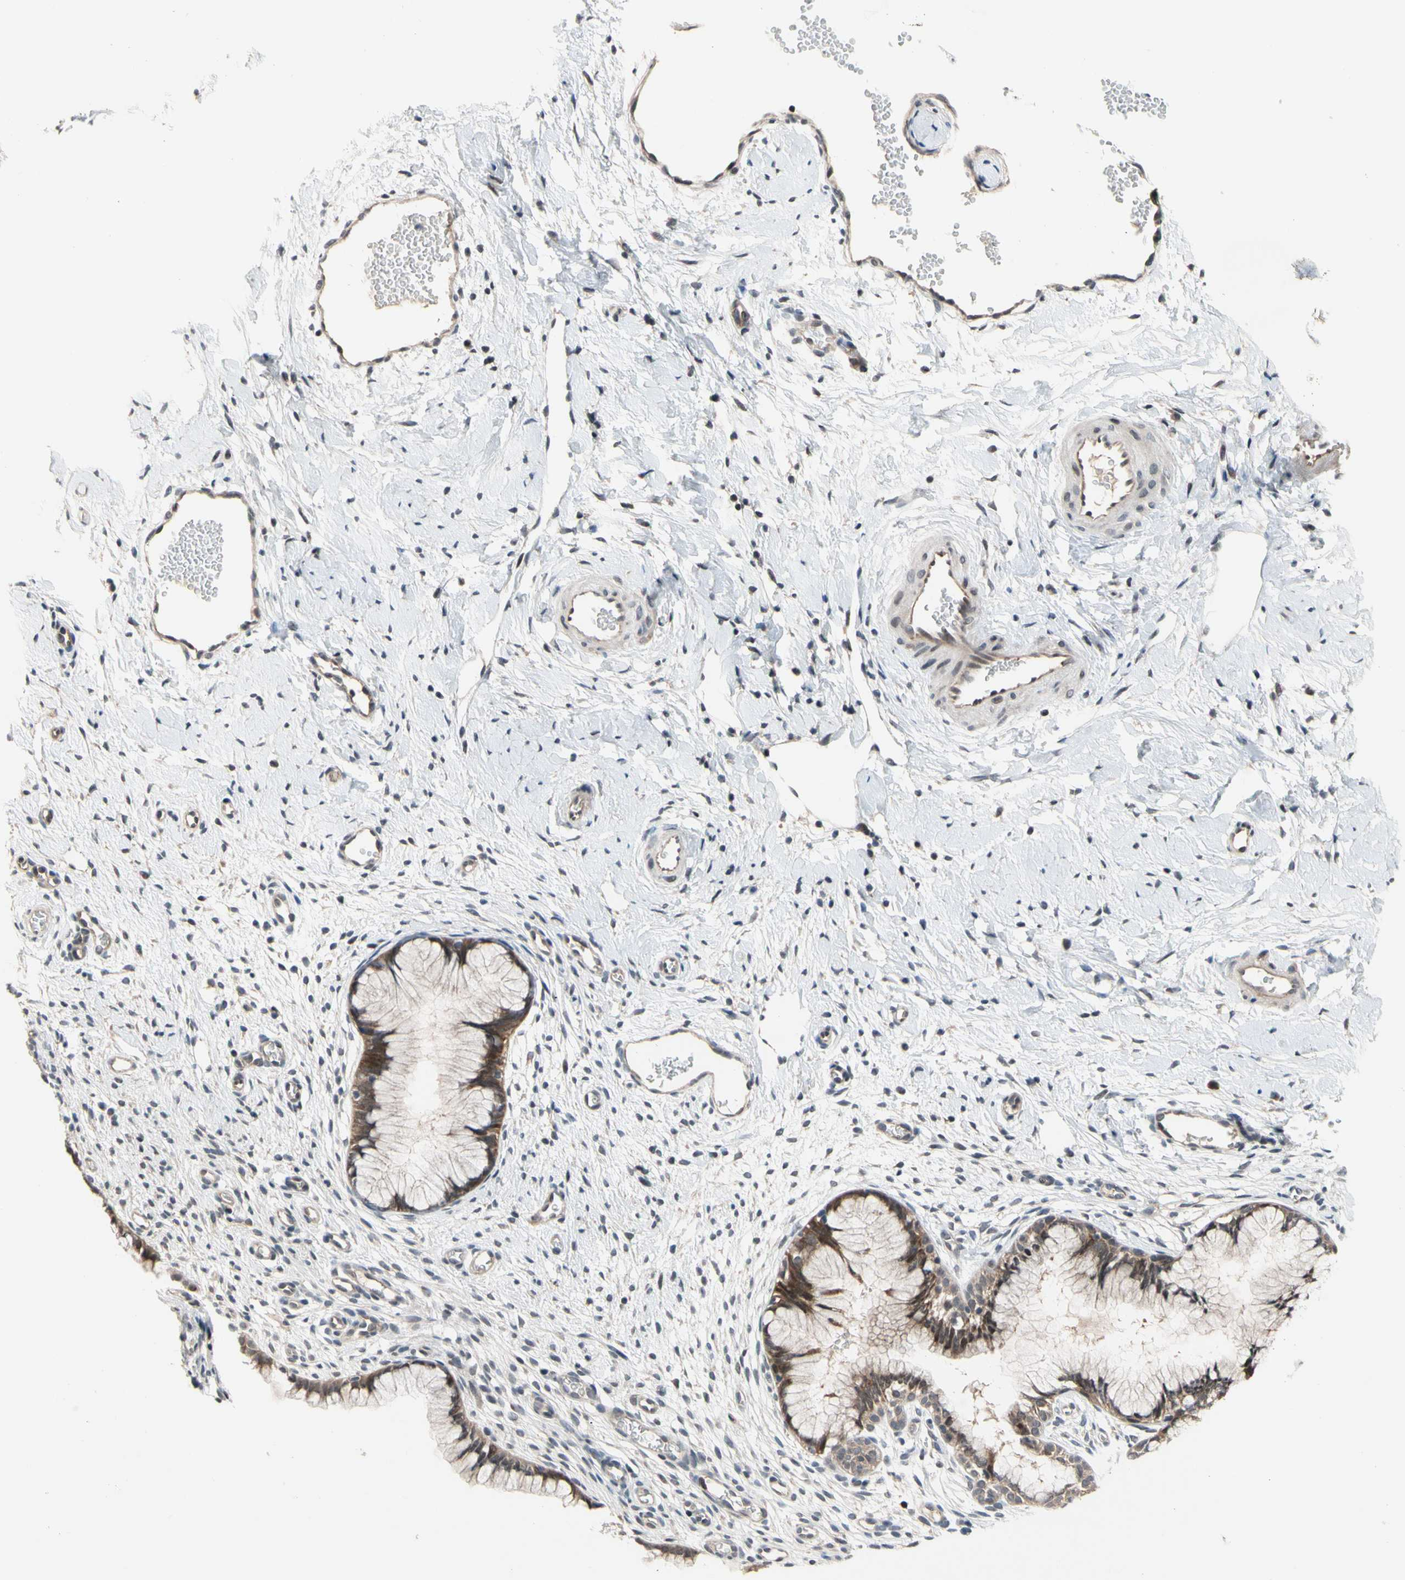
{"staining": {"intensity": "moderate", "quantity": ">75%", "location": "cytoplasmic/membranous"}, "tissue": "cervix", "cell_type": "Glandular cells", "image_type": "normal", "snomed": [{"axis": "morphology", "description": "Normal tissue, NOS"}, {"axis": "topography", "description": "Cervix"}], "caption": "The immunohistochemical stain labels moderate cytoplasmic/membranous expression in glandular cells of benign cervix.", "gene": "NGEF", "patient": {"sex": "female", "age": 65}}